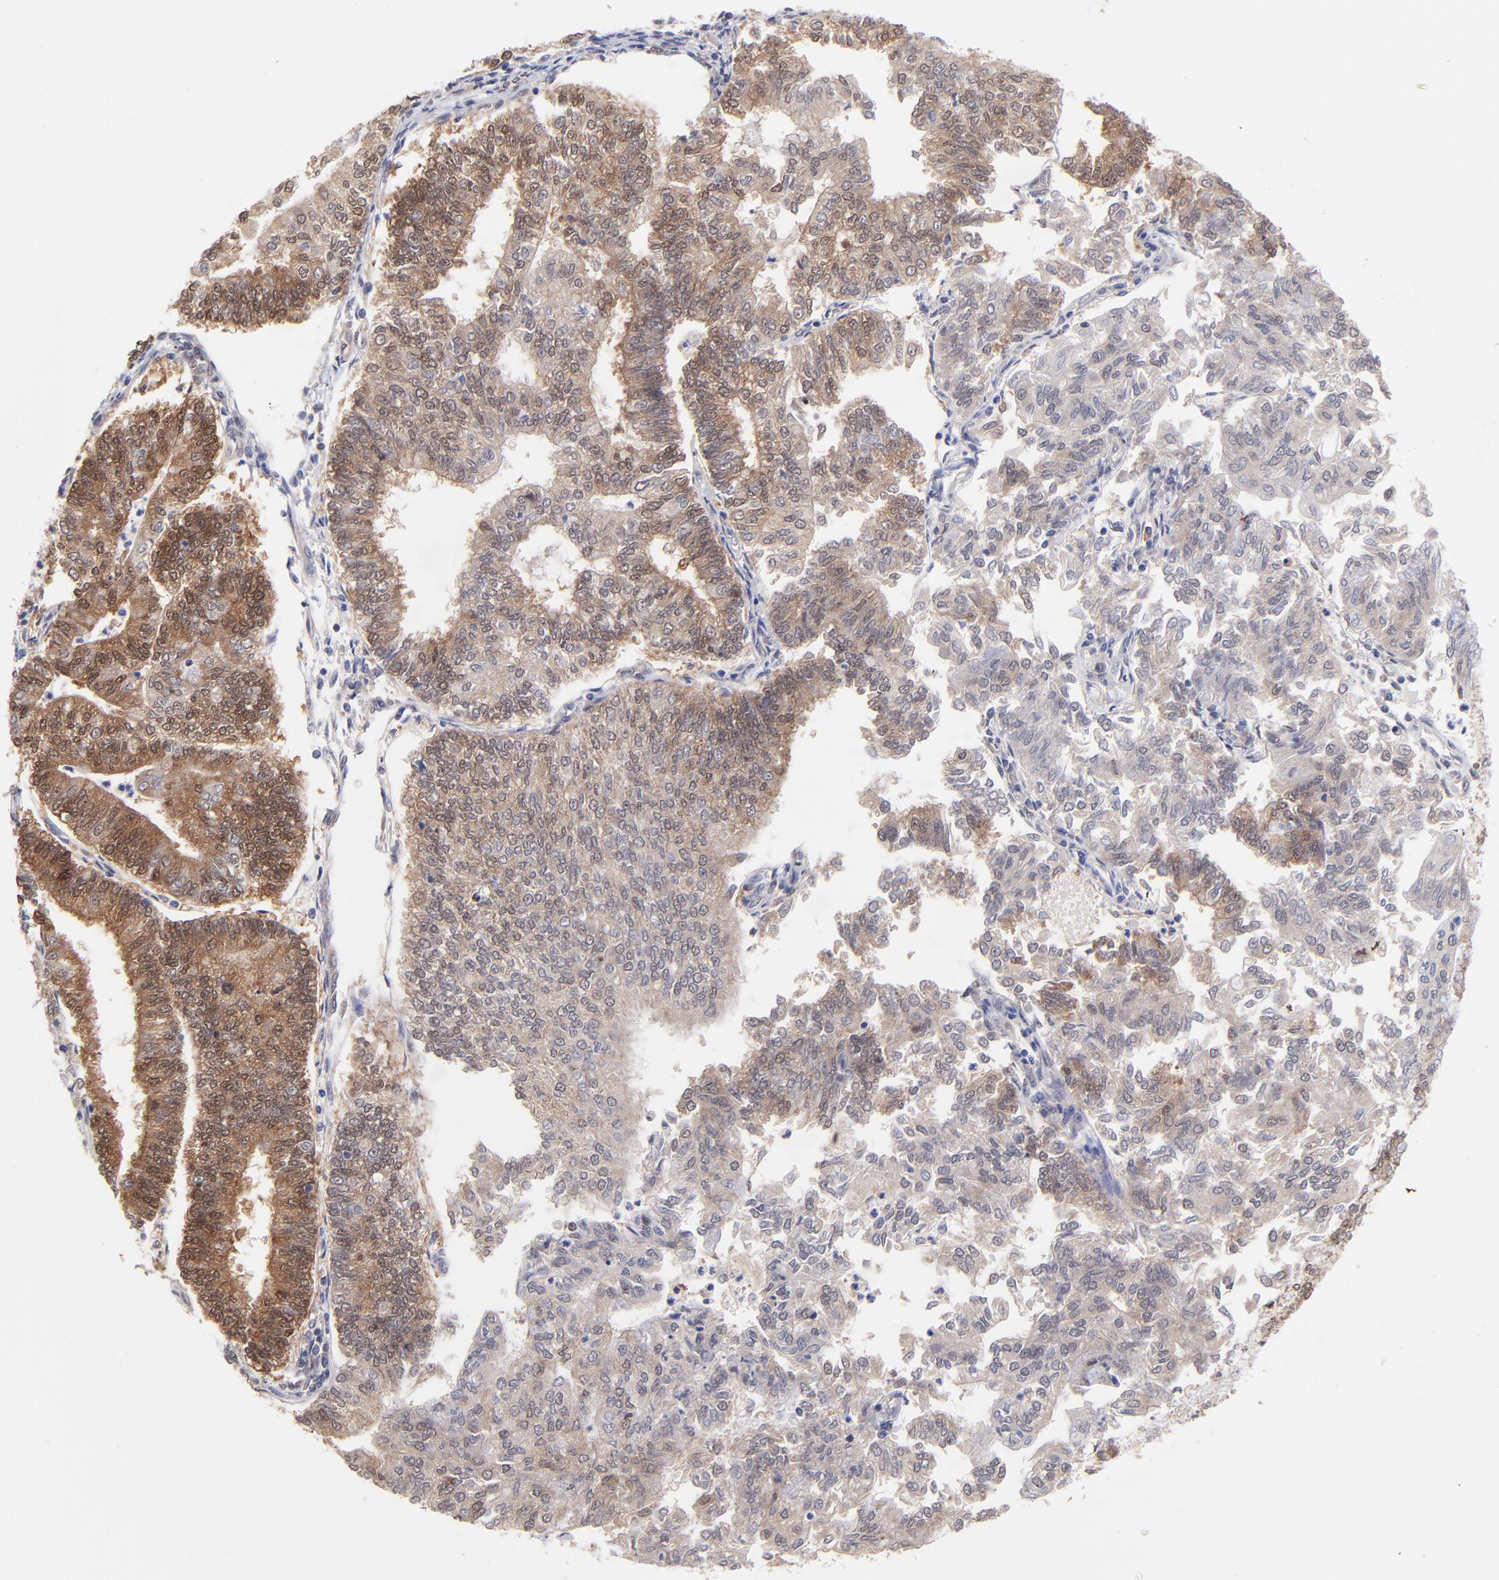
{"staining": {"intensity": "strong", "quantity": ">75%", "location": "cytoplasmic/membranous"}, "tissue": "endometrial cancer", "cell_type": "Tumor cells", "image_type": "cancer", "snomed": [{"axis": "morphology", "description": "Adenocarcinoma, NOS"}, {"axis": "topography", "description": "Endometrium"}], "caption": "IHC staining of endometrial adenocarcinoma, which exhibits high levels of strong cytoplasmic/membranous positivity in about >75% of tumor cells indicating strong cytoplasmic/membranous protein positivity. The staining was performed using DAB (brown) for protein detection and nuclei were counterstained in hematoxylin (blue).", "gene": "UBE2E3", "patient": {"sex": "female", "age": 59}}